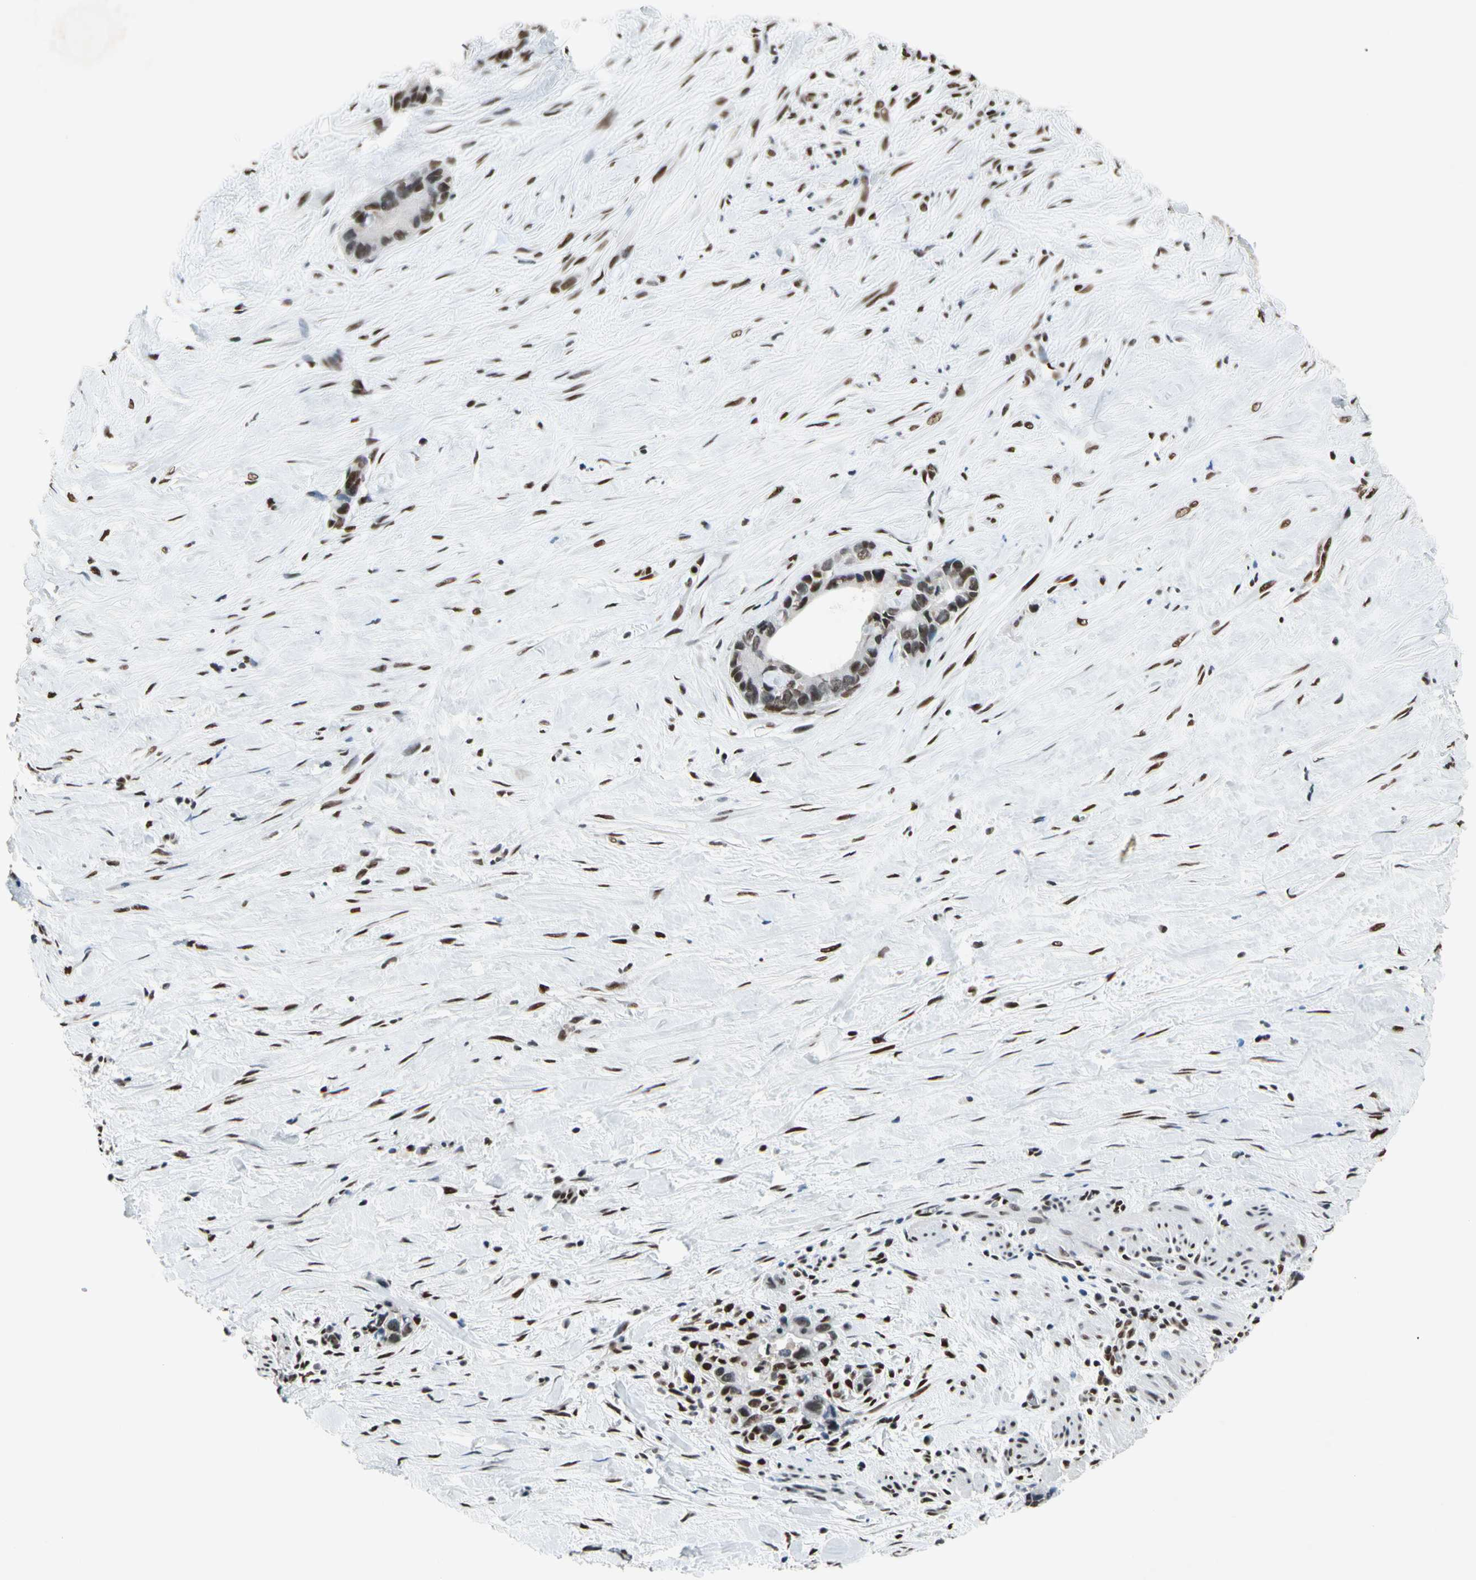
{"staining": {"intensity": "moderate", "quantity": ">75%", "location": "nuclear"}, "tissue": "liver cancer", "cell_type": "Tumor cells", "image_type": "cancer", "snomed": [{"axis": "morphology", "description": "Cholangiocarcinoma"}, {"axis": "topography", "description": "Liver"}], "caption": "Liver cholangiocarcinoma was stained to show a protein in brown. There is medium levels of moderate nuclear expression in about >75% of tumor cells.", "gene": "RECQL", "patient": {"sex": "female", "age": 55}}